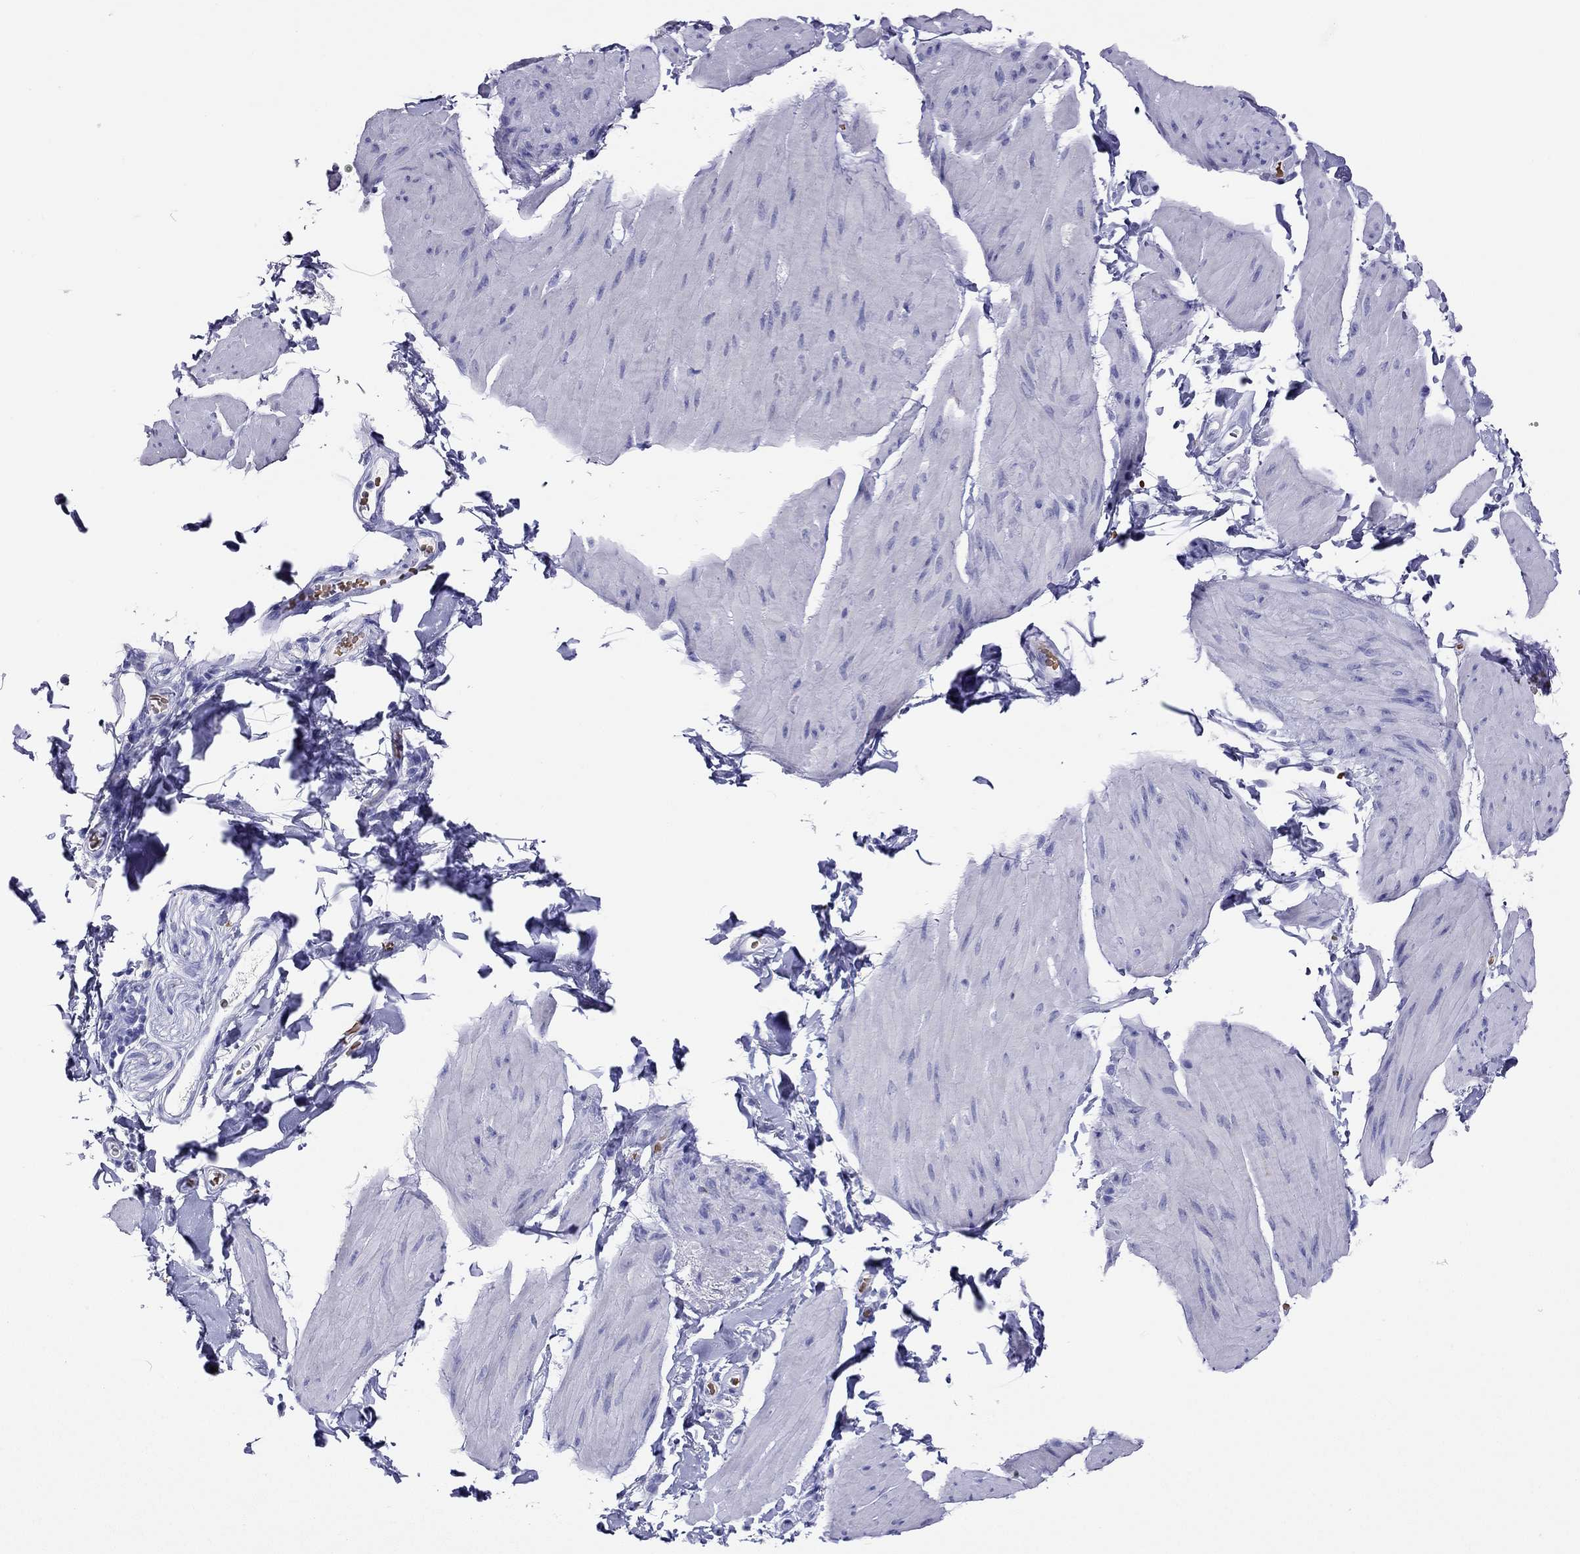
{"staining": {"intensity": "negative", "quantity": "none", "location": "none"}, "tissue": "smooth muscle", "cell_type": "Smooth muscle cells", "image_type": "normal", "snomed": [{"axis": "morphology", "description": "Normal tissue, NOS"}, {"axis": "topography", "description": "Adipose tissue"}, {"axis": "topography", "description": "Smooth muscle"}, {"axis": "topography", "description": "Peripheral nerve tissue"}], "caption": "A high-resolution photomicrograph shows immunohistochemistry staining of unremarkable smooth muscle, which exhibits no significant expression in smooth muscle cells. (Brightfield microscopy of DAB (3,3'-diaminobenzidine) immunohistochemistry at high magnification).", "gene": "PTPRN", "patient": {"sex": "male", "age": 83}}